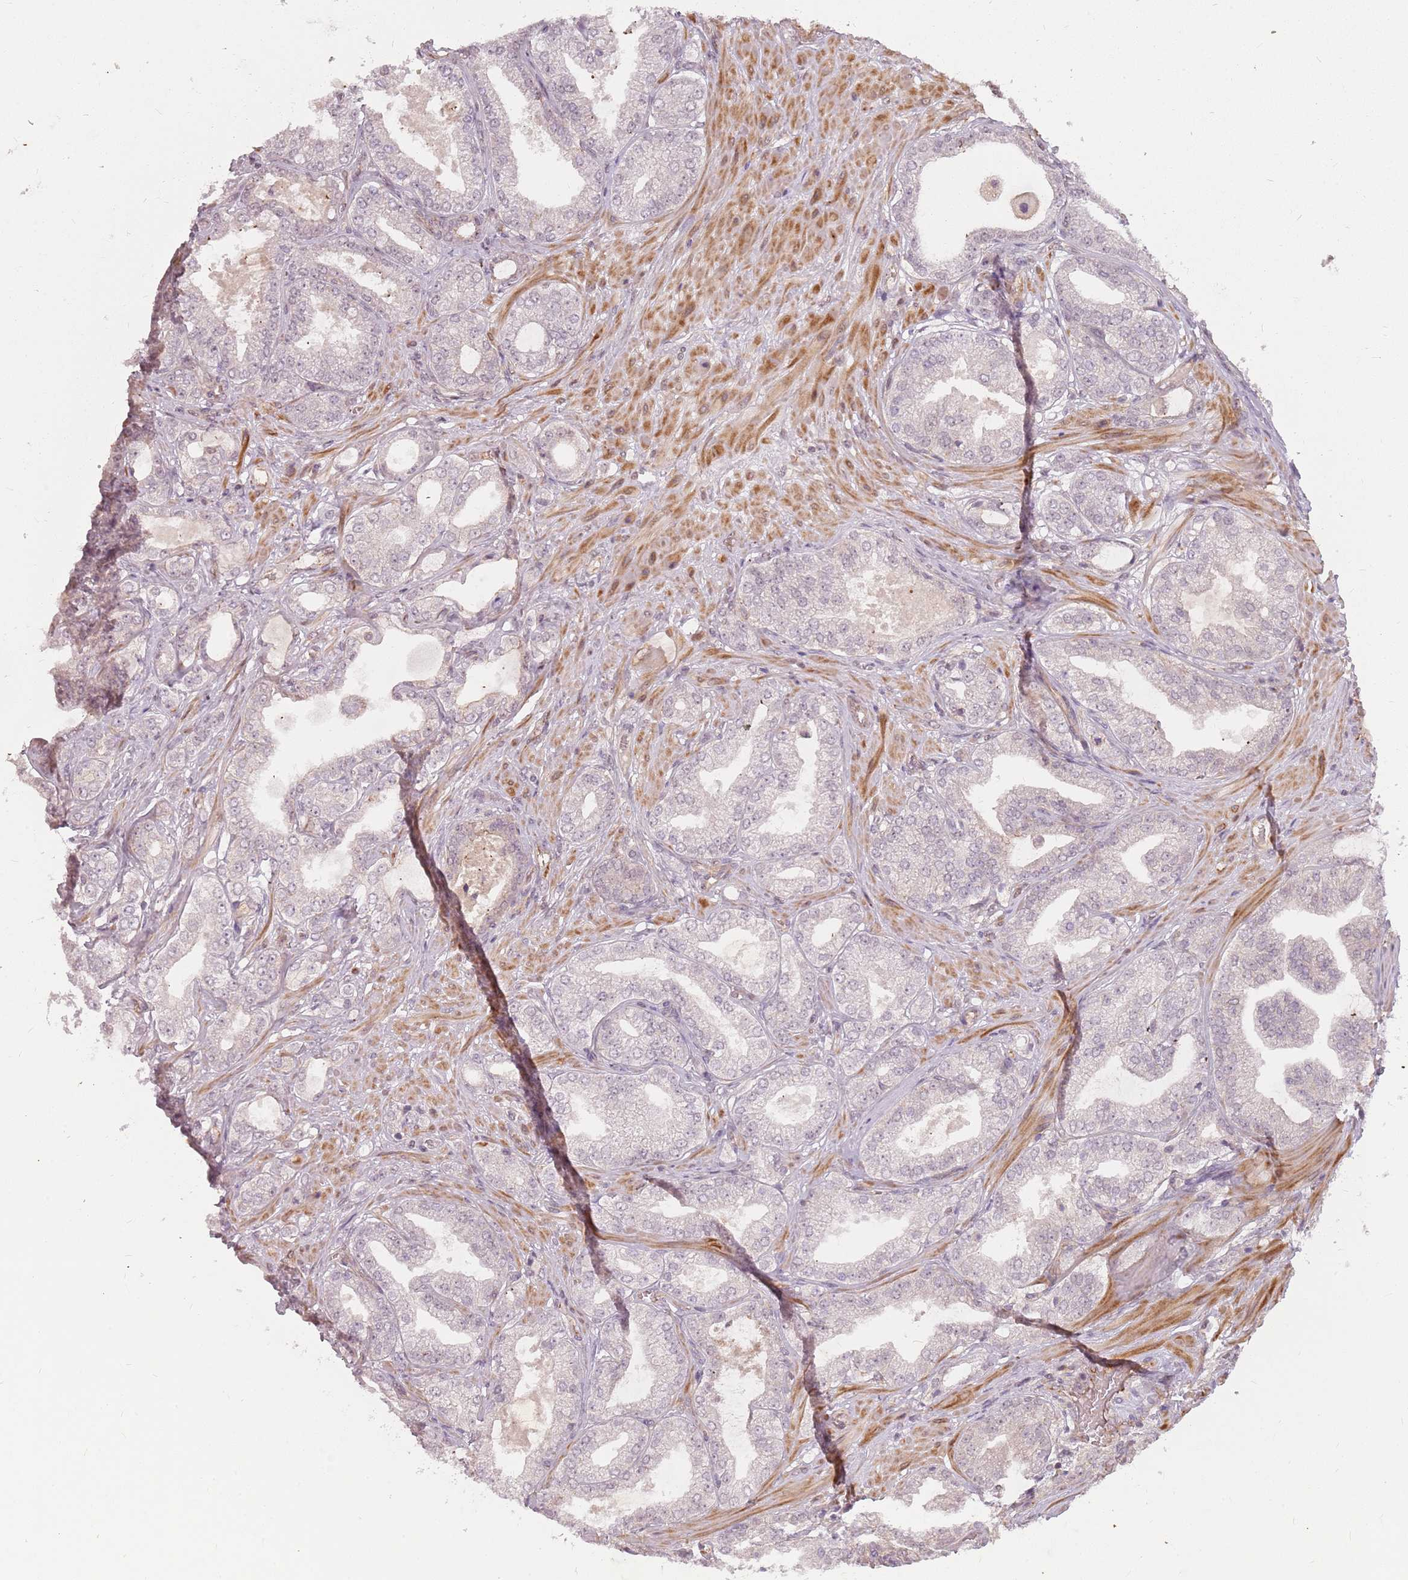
{"staining": {"intensity": "negative", "quantity": "none", "location": "none"}, "tissue": "prostate cancer", "cell_type": "Tumor cells", "image_type": "cancer", "snomed": [{"axis": "morphology", "description": "Adenocarcinoma, Low grade"}, {"axis": "topography", "description": "Prostate"}], "caption": "The IHC photomicrograph has no significant staining in tumor cells of adenocarcinoma (low-grade) (prostate) tissue.", "gene": "PPP1R14C", "patient": {"sex": "male", "age": 63}}